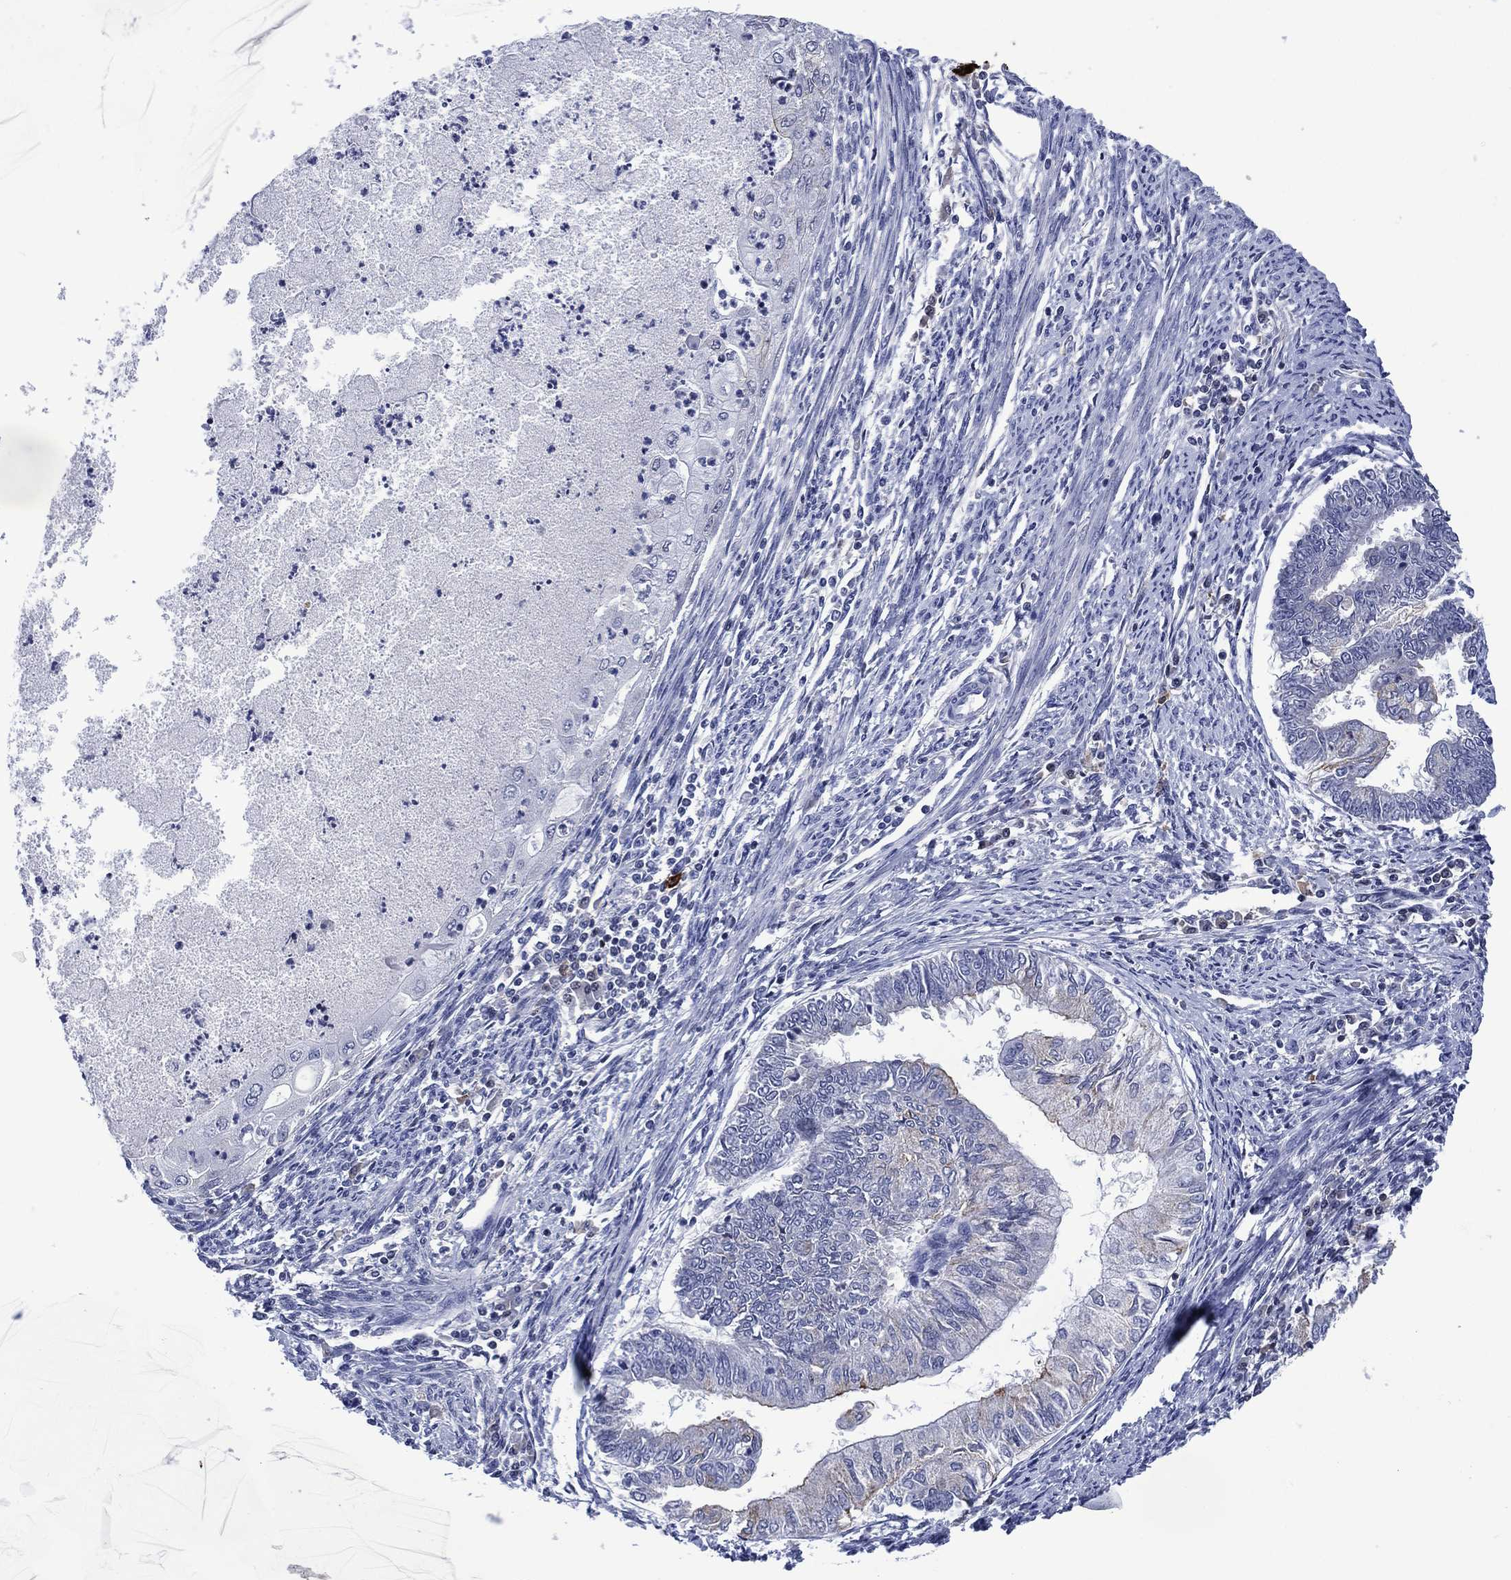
{"staining": {"intensity": "negative", "quantity": "none", "location": "none"}, "tissue": "endometrial cancer", "cell_type": "Tumor cells", "image_type": "cancer", "snomed": [{"axis": "morphology", "description": "Adenocarcinoma, NOS"}, {"axis": "topography", "description": "Endometrium"}], "caption": "High power microscopy micrograph of an IHC photomicrograph of adenocarcinoma (endometrial), revealing no significant expression in tumor cells.", "gene": "USP26", "patient": {"sex": "female", "age": 59}}